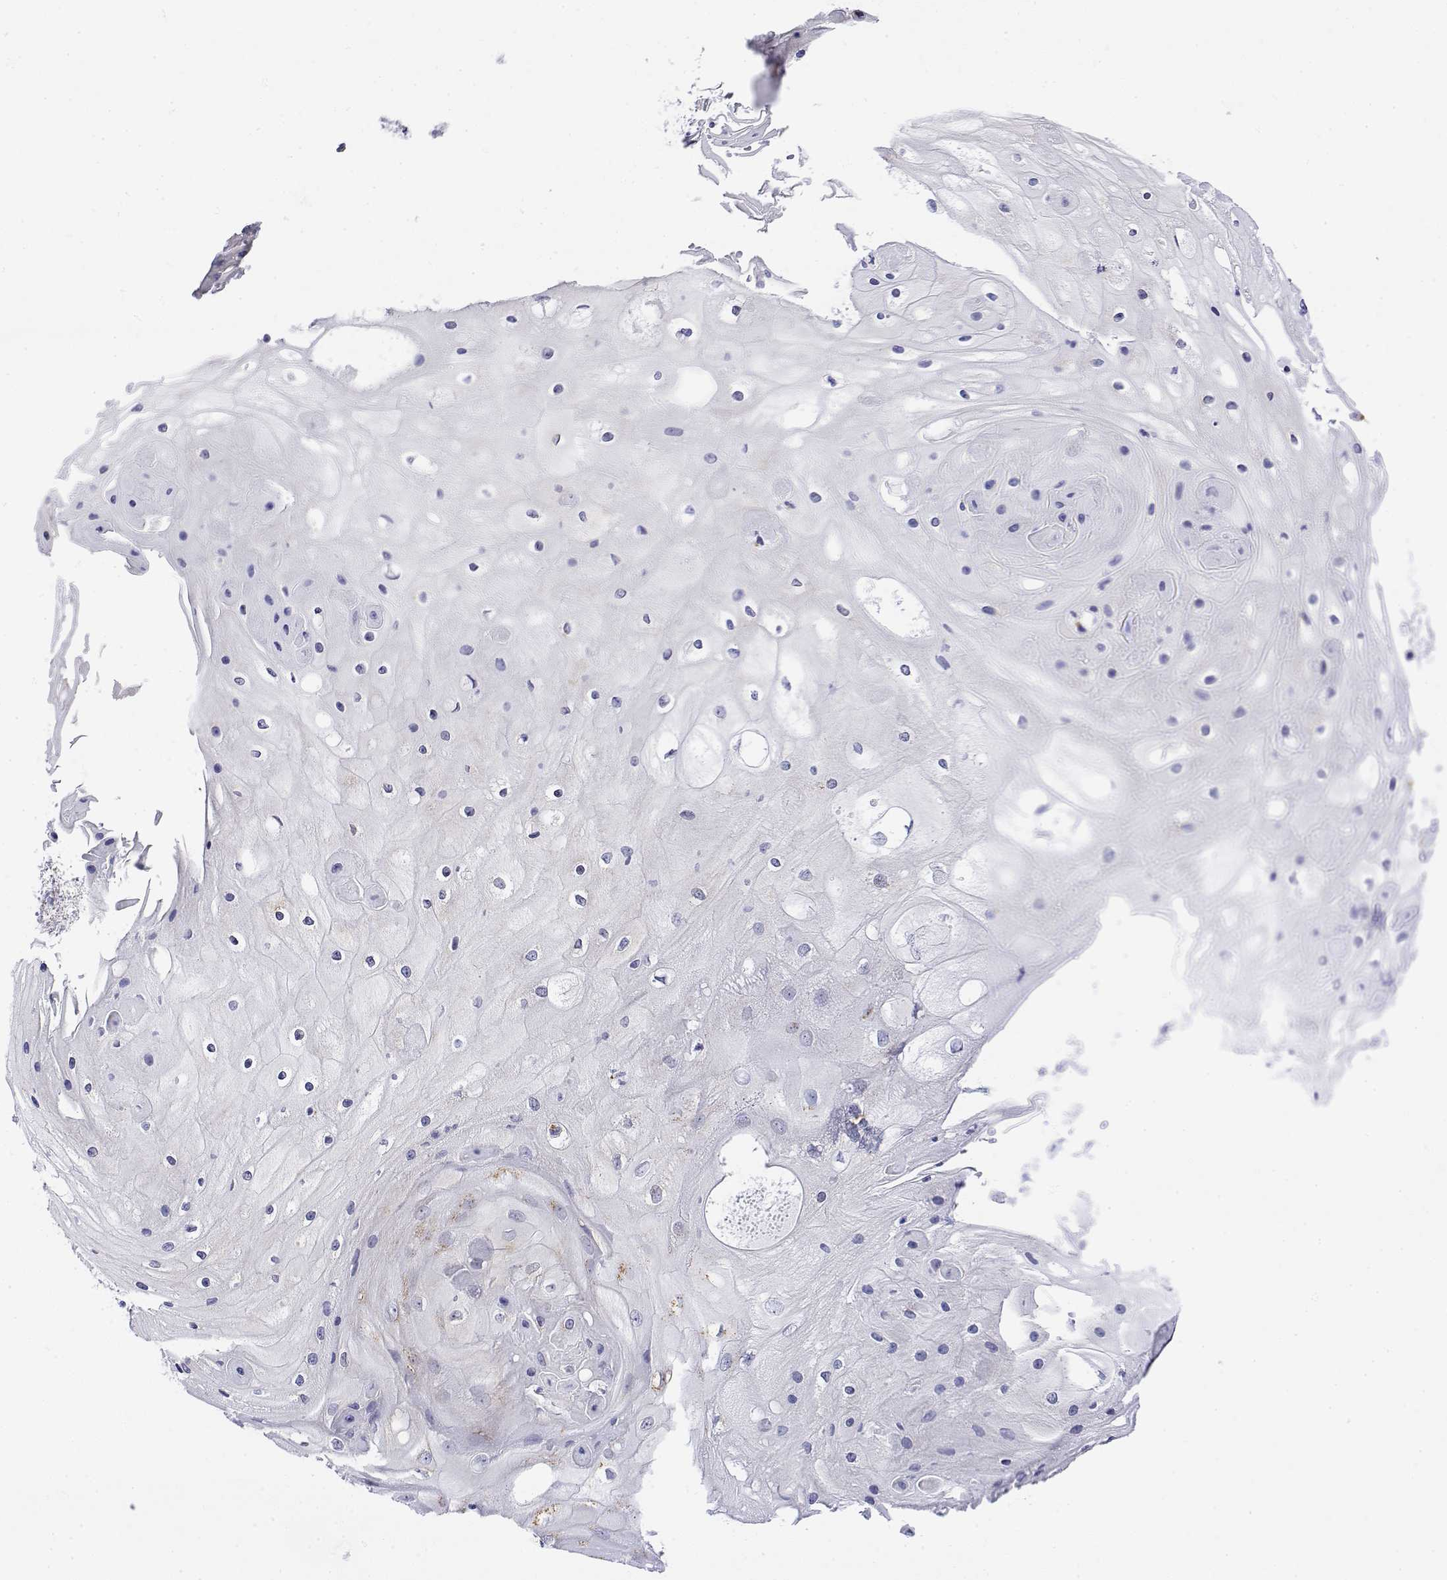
{"staining": {"intensity": "moderate", "quantity": "25%-75%", "location": "cytoplasmic/membranous"}, "tissue": "skin cancer", "cell_type": "Tumor cells", "image_type": "cancer", "snomed": [{"axis": "morphology", "description": "Squamous cell carcinoma, NOS"}, {"axis": "topography", "description": "Skin"}], "caption": "Immunohistochemical staining of human skin squamous cell carcinoma displays medium levels of moderate cytoplasmic/membranous protein staining in approximately 25%-75% of tumor cells. (brown staining indicates protein expression, while blue staining denotes nuclei).", "gene": "YIPF3", "patient": {"sex": "male", "age": 70}}